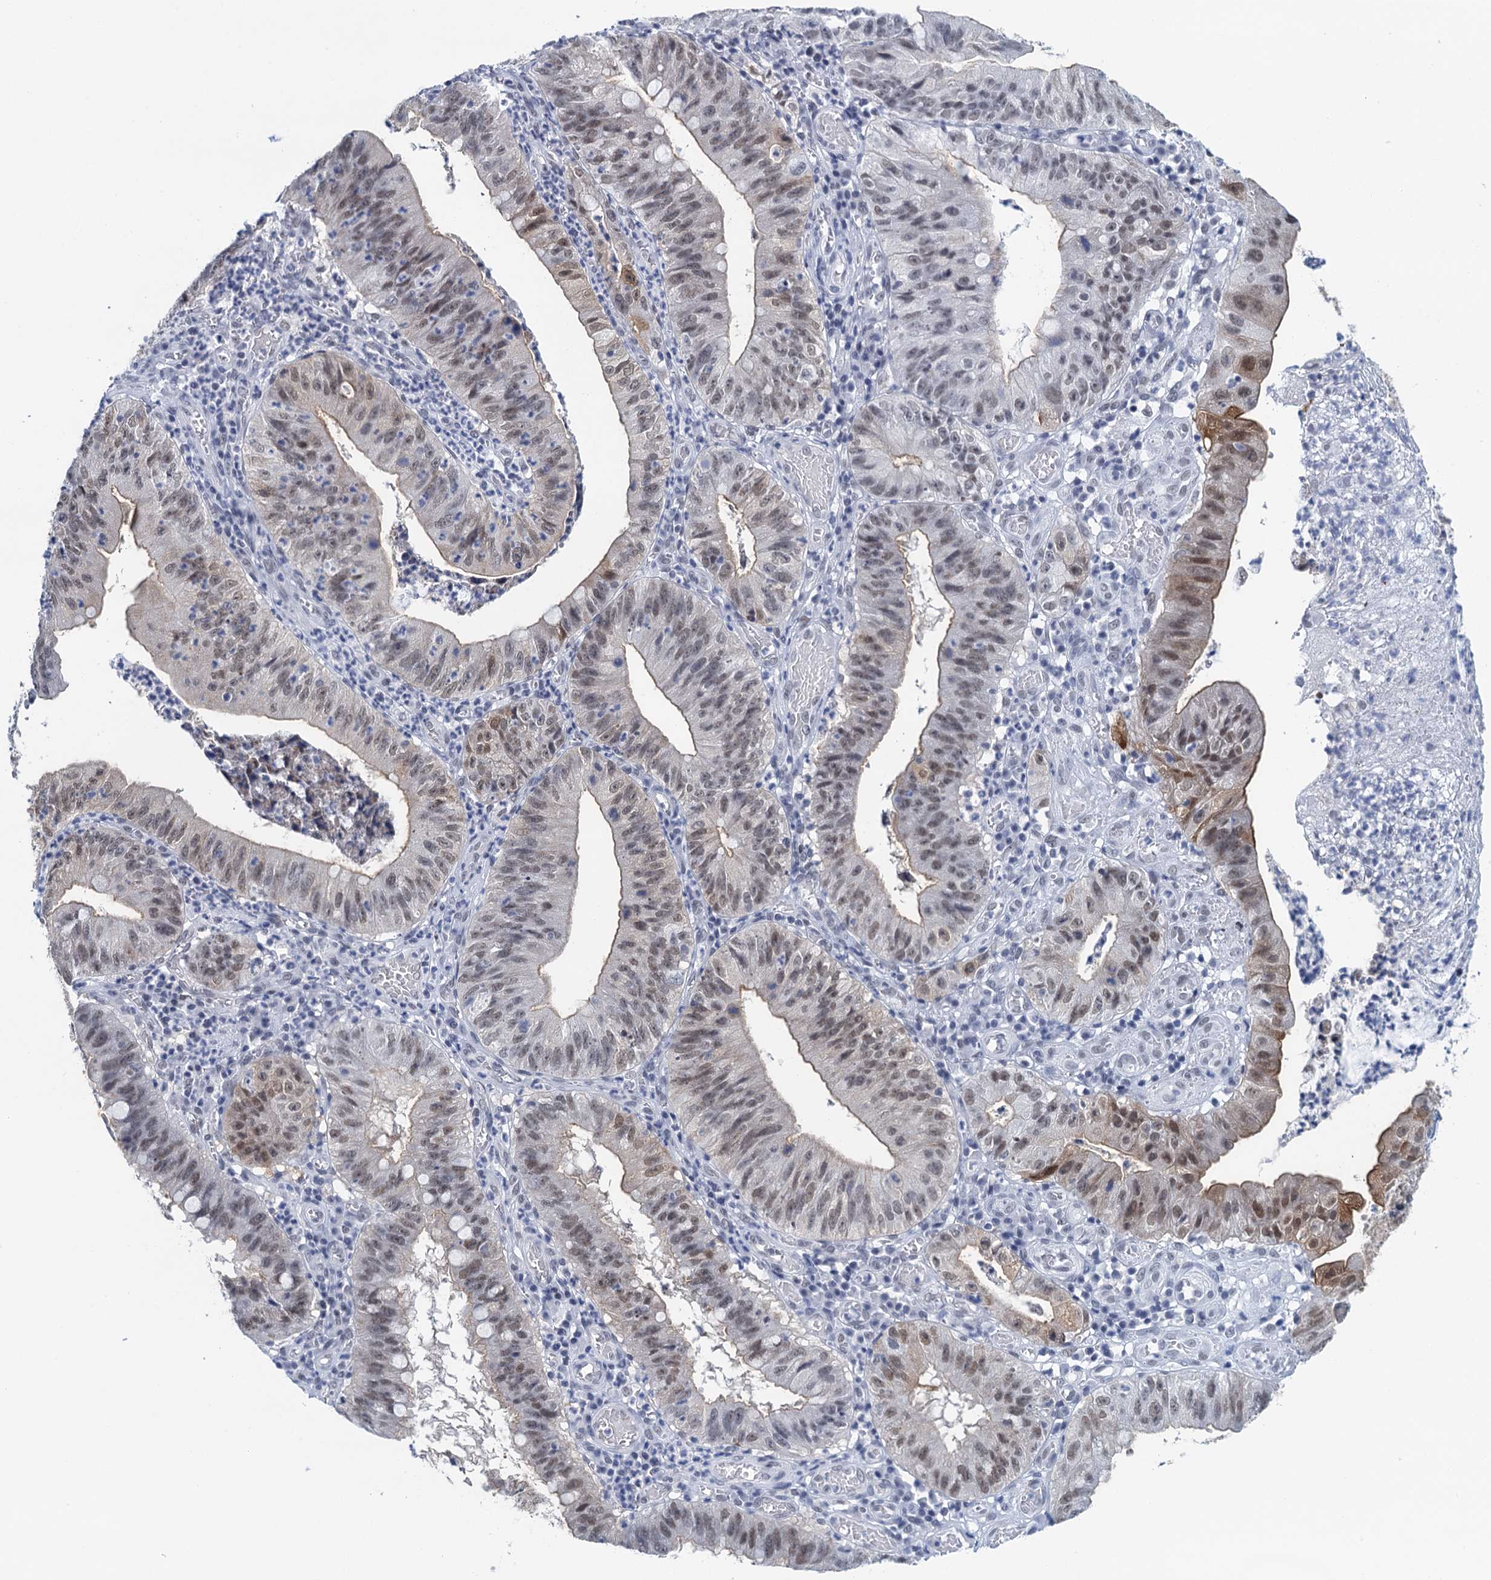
{"staining": {"intensity": "moderate", "quantity": "25%-75%", "location": "cytoplasmic/membranous,nuclear"}, "tissue": "stomach cancer", "cell_type": "Tumor cells", "image_type": "cancer", "snomed": [{"axis": "morphology", "description": "Adenocarcinoma, NOS"}, {"axis": "topography", "description": "Stomach"}], "caption": "Stomach cancer stained for a protein shows moderate cytoplasmic/membranous and nuclear positivity in tumor cells.", "gene": "EPS8L1", "patient": {"sex": "male", "age": 59}}